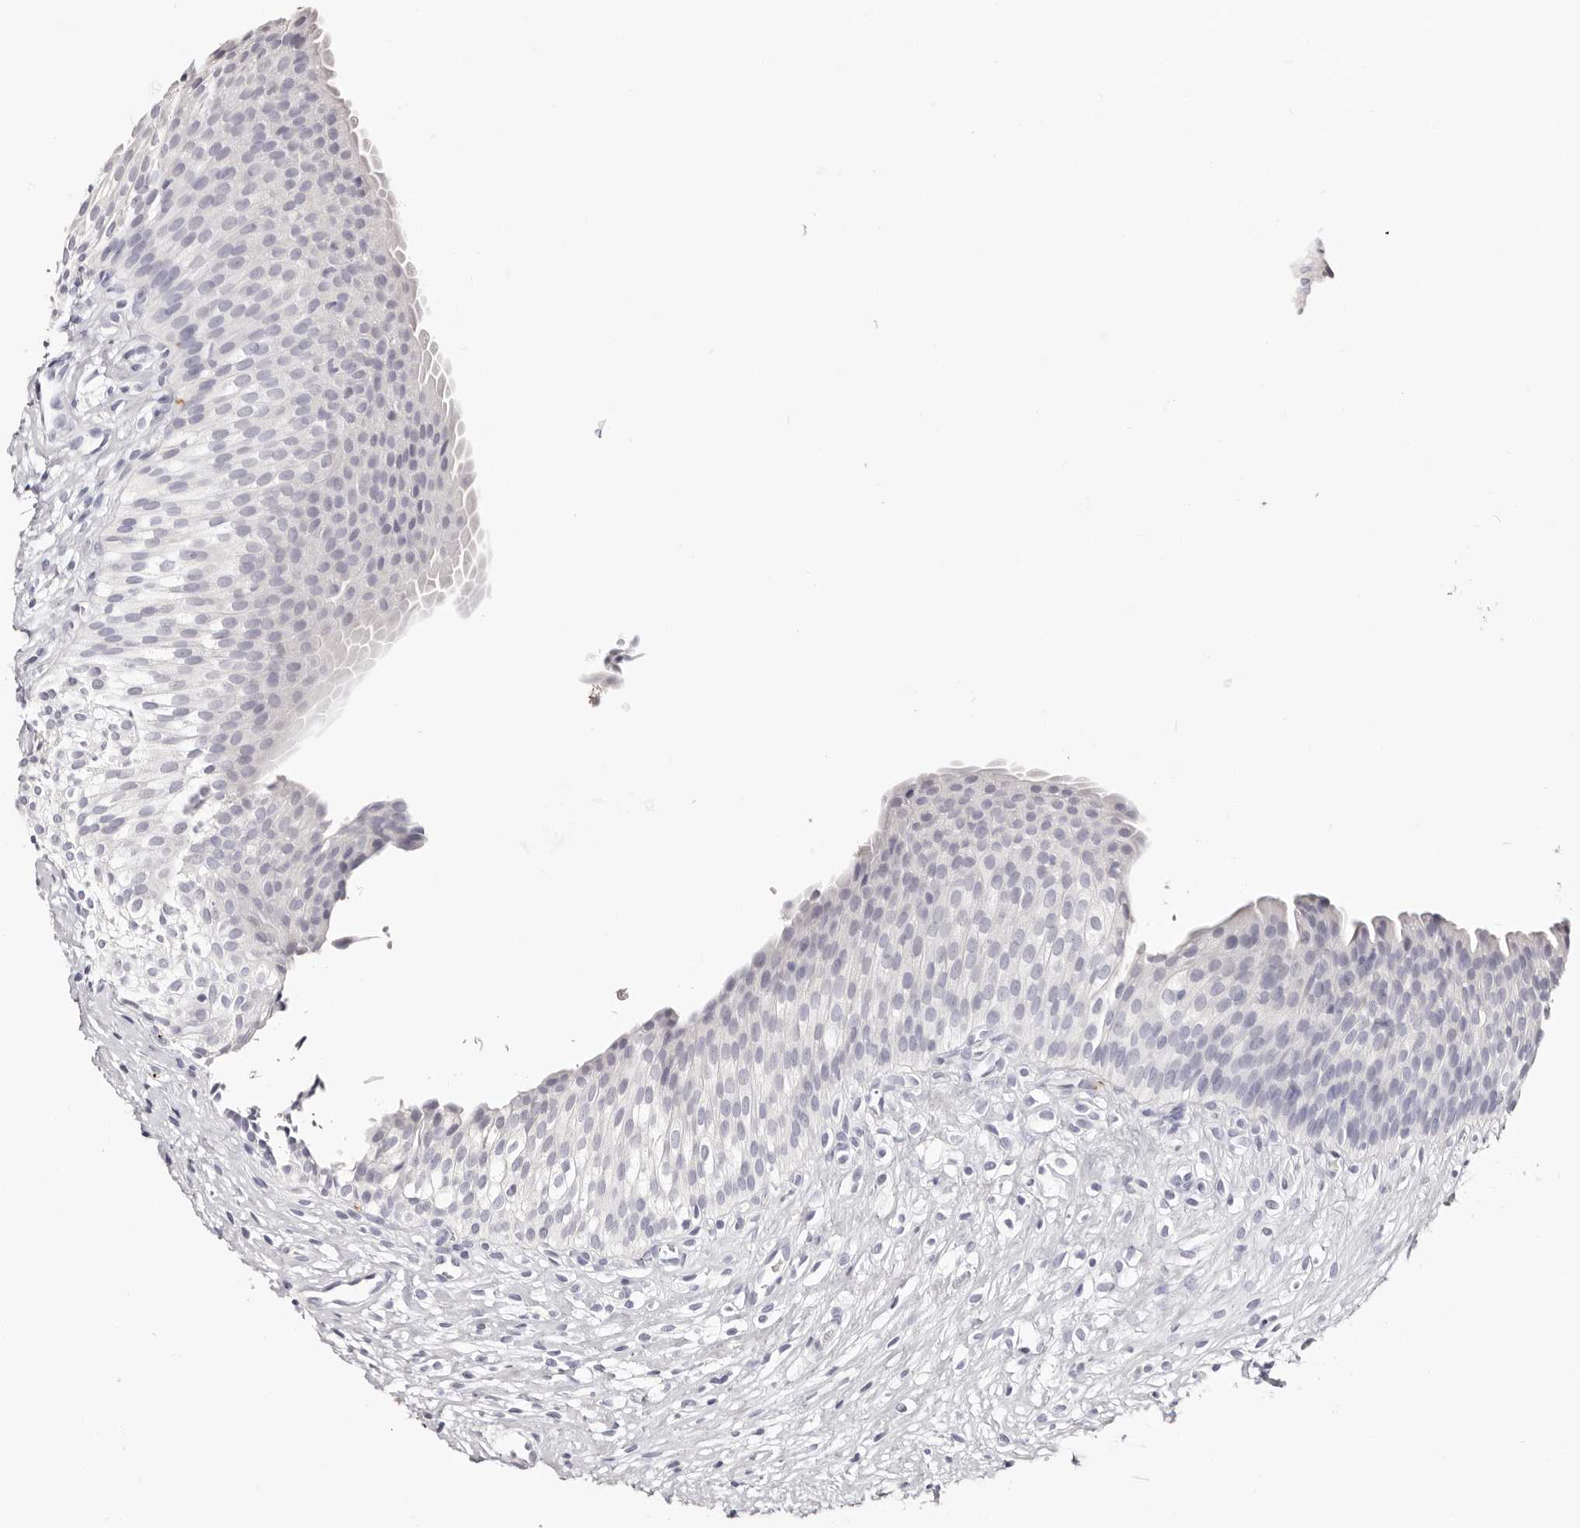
{"staining": {"intensity": "negative", "quantity": "none", "location": "none"}, "tissue": "urinary bladder", "cell_type": "Urothelial cells", "image_type": "normal", "snomed": [{"axis": "morphology", "description": "Normal tissue, NOS"}, {"axis": "topography", "description": "Urinary bladder"}], "caption": "DAB (3,3'-diaminobenzidine) immunohistochemical staining of benign urinary bladder reveals no significant expression in urothelial cells.", "gene": "PF4", "patient": {"sex": "male", "age": 1}}